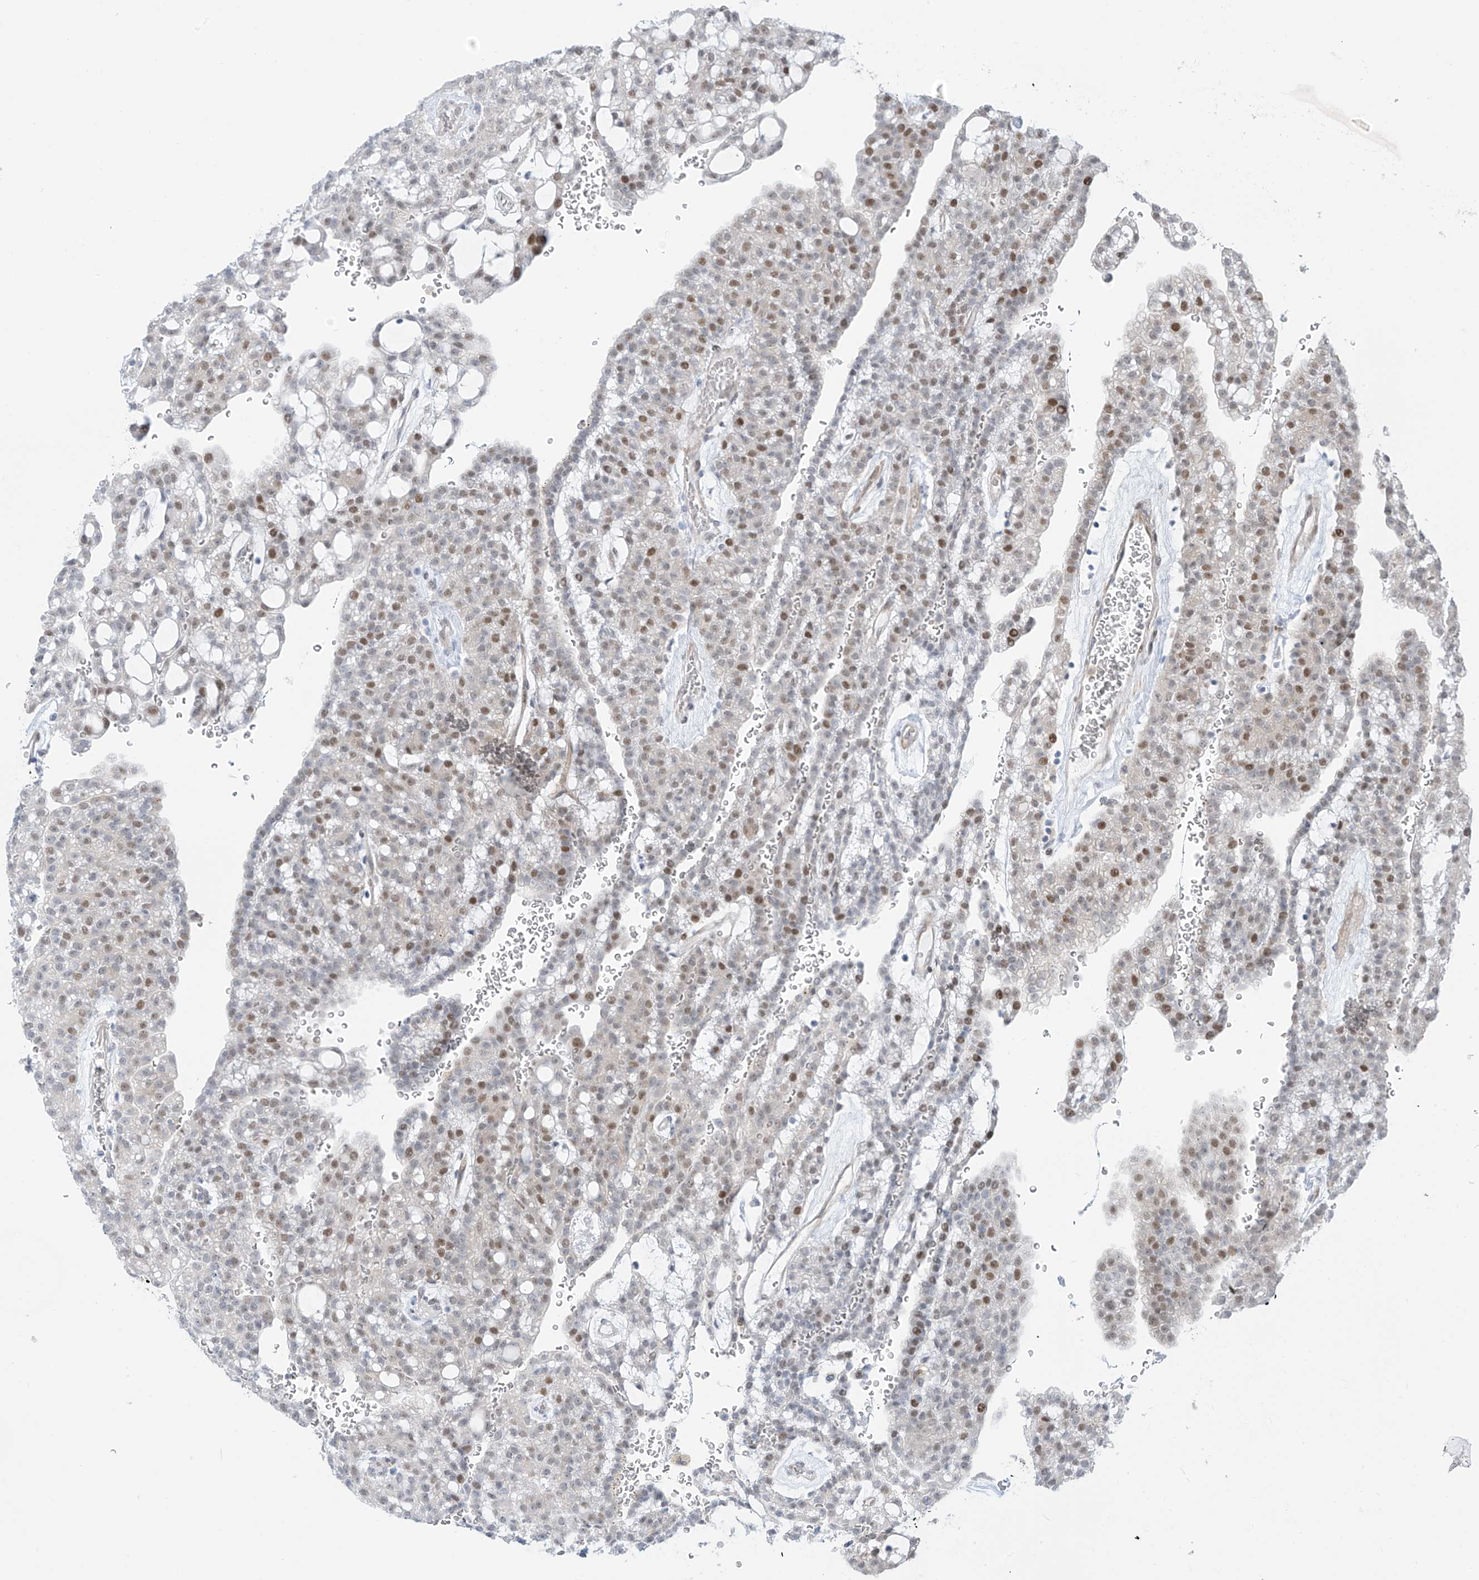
{"staining": {"intensity": "moderate", "quantity": "25%-75%", "location": "nuclear"}, "tissue": "renal cancer", "cell_type": "Tumor cells", "image_type": "cancer", "snomed": [{"axis": "morphology", "description": "Adenocarcinoma, NOS"}, {"axis": "topography", "description": "Kidney"}], "caption": "High-magnification brightfield microscopy of renal cancer (adenocarcinoma) stained with DAB (brown) and counterstained with hematoxylin (blue). tumor cells exhibit moderate nuclear positivity is appreciated in approximately25%-75% of cells.", "gene": "LIN9", "patient": {"sex": "male", "age": 63}}